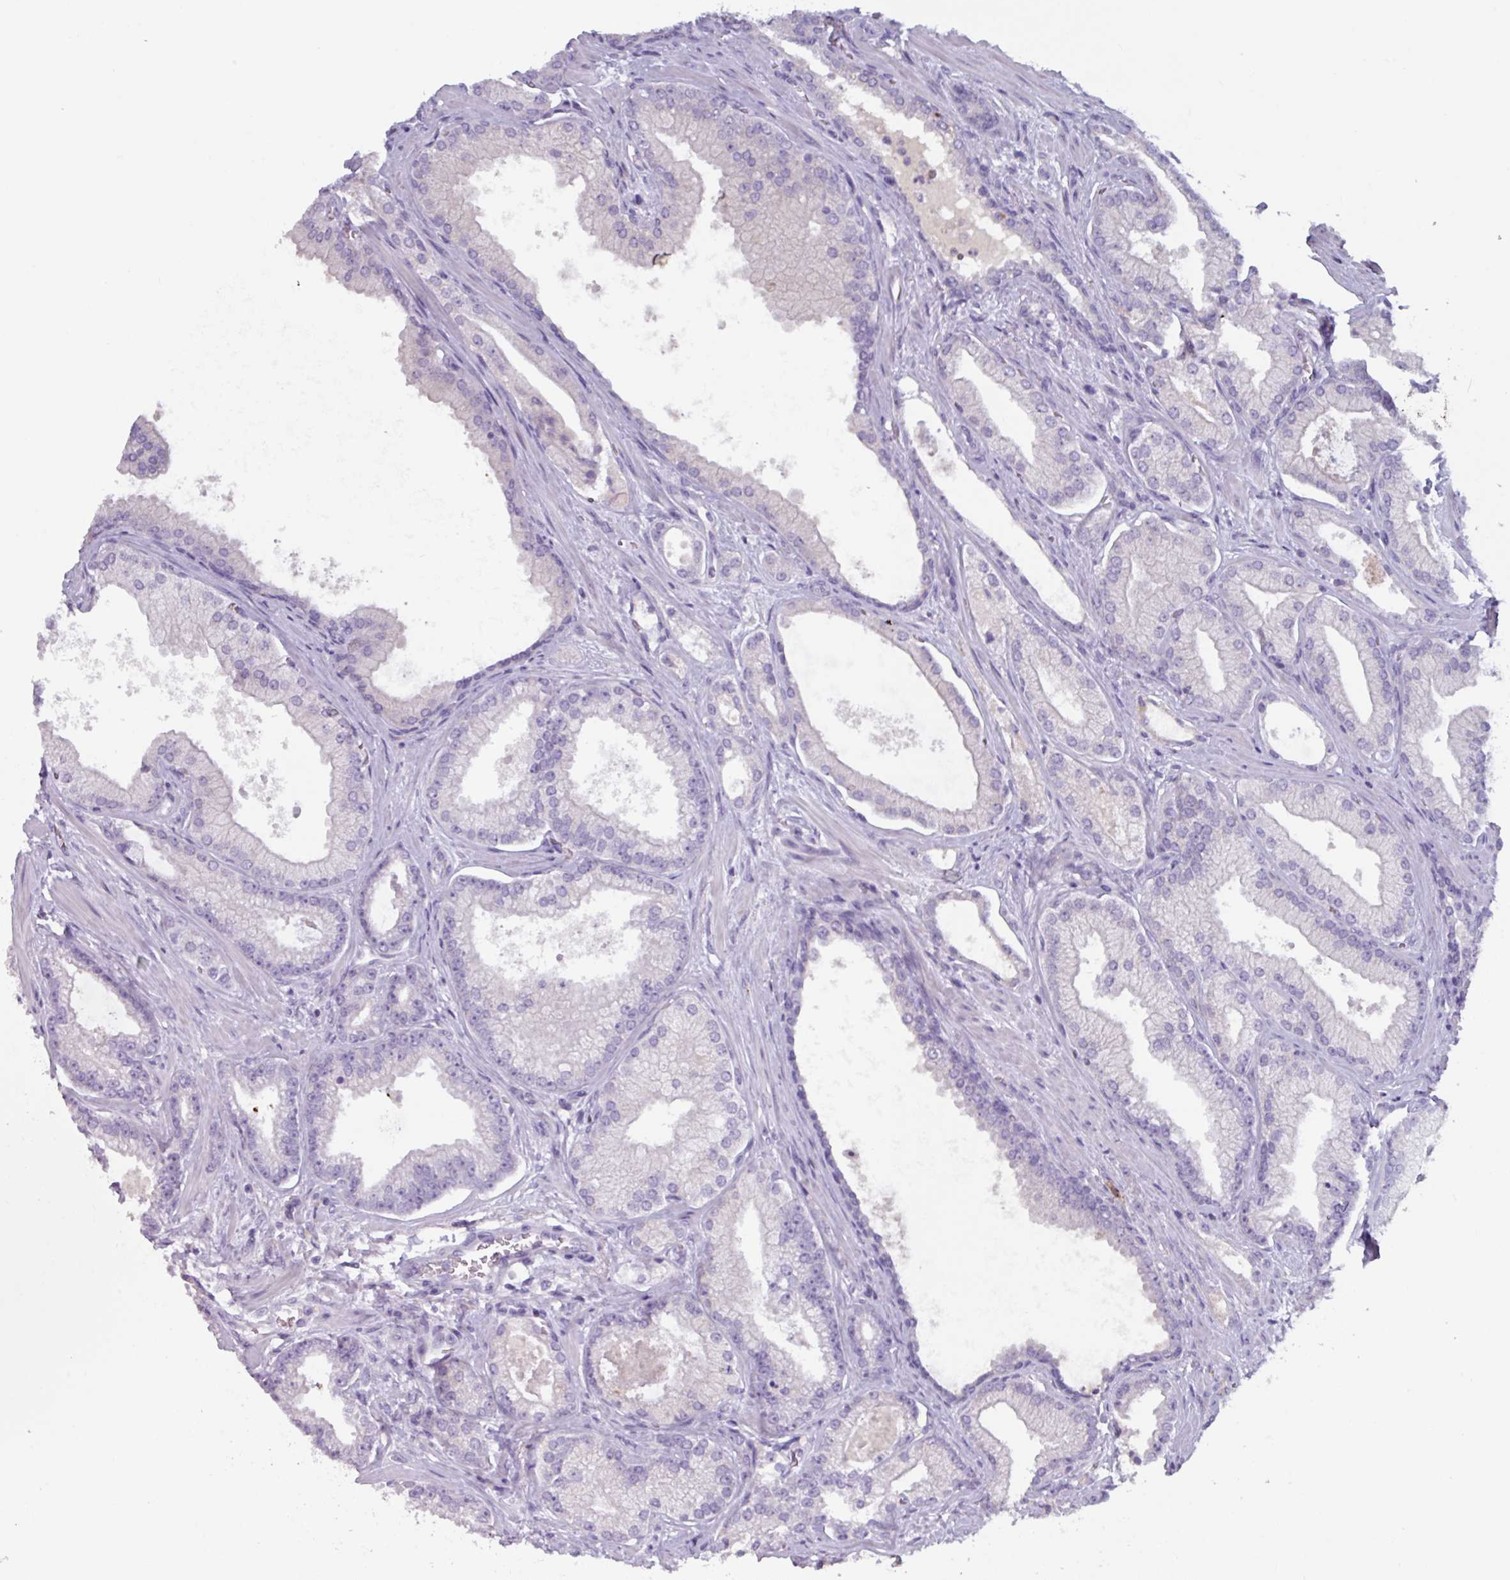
{"staining": {"intensity": "negative", "quantity": "none", "location": "none"}, "tissue": "prostate cancer", "cell_type": "Tumor cells", "image_type": "cancer", "snomed": [{"axis": "morphology", "description": "Adenocarcinoma, High grade"}, {"axis": "topography", "description": "Prostate"}], "caption": "This is an IHC photomicrograph of prostate cancer. There is no expression in tumor cells.", "gene": "OR2T10", "patient": {"sex": "male", "age": 68}}